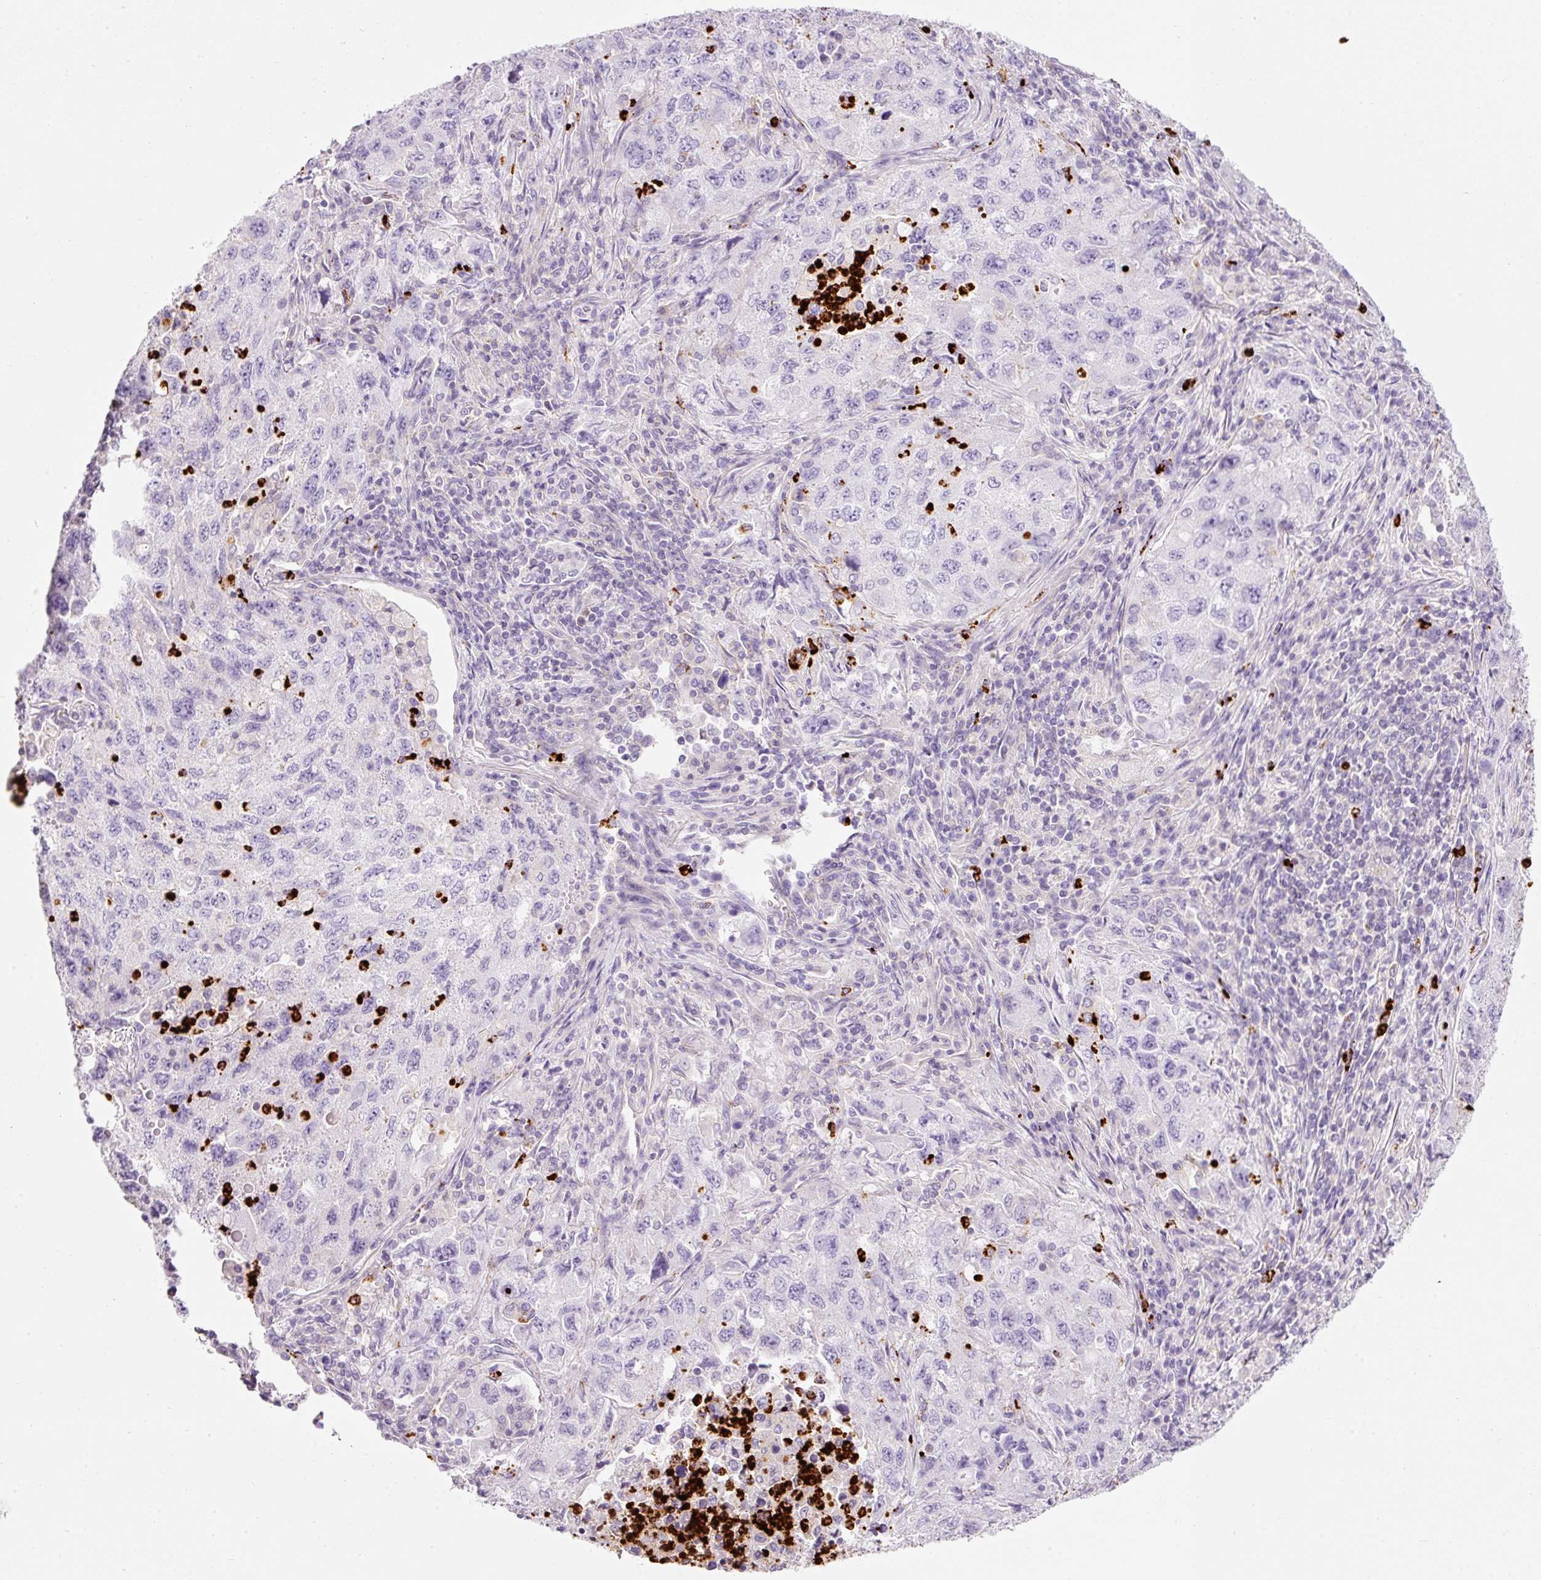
{"staining": {"intensity": "negative", "quantity": "none", "location": "none"}, "tissue": "lung cancer", "cell_type": "Tumor cells", "image_type": "cancer", "snomed": [{"axis": "morphology", "description": "Adenocarcinoma, NOS"}, {"axis": "topography", "description": "Lung"}], "caption": "Immunohistochemistry (IHC) of lung adenocarcinoma displays no staining in tumor cells.", "gene": "MAP3K3", "patient": {"sex": "female", "age": 57}}